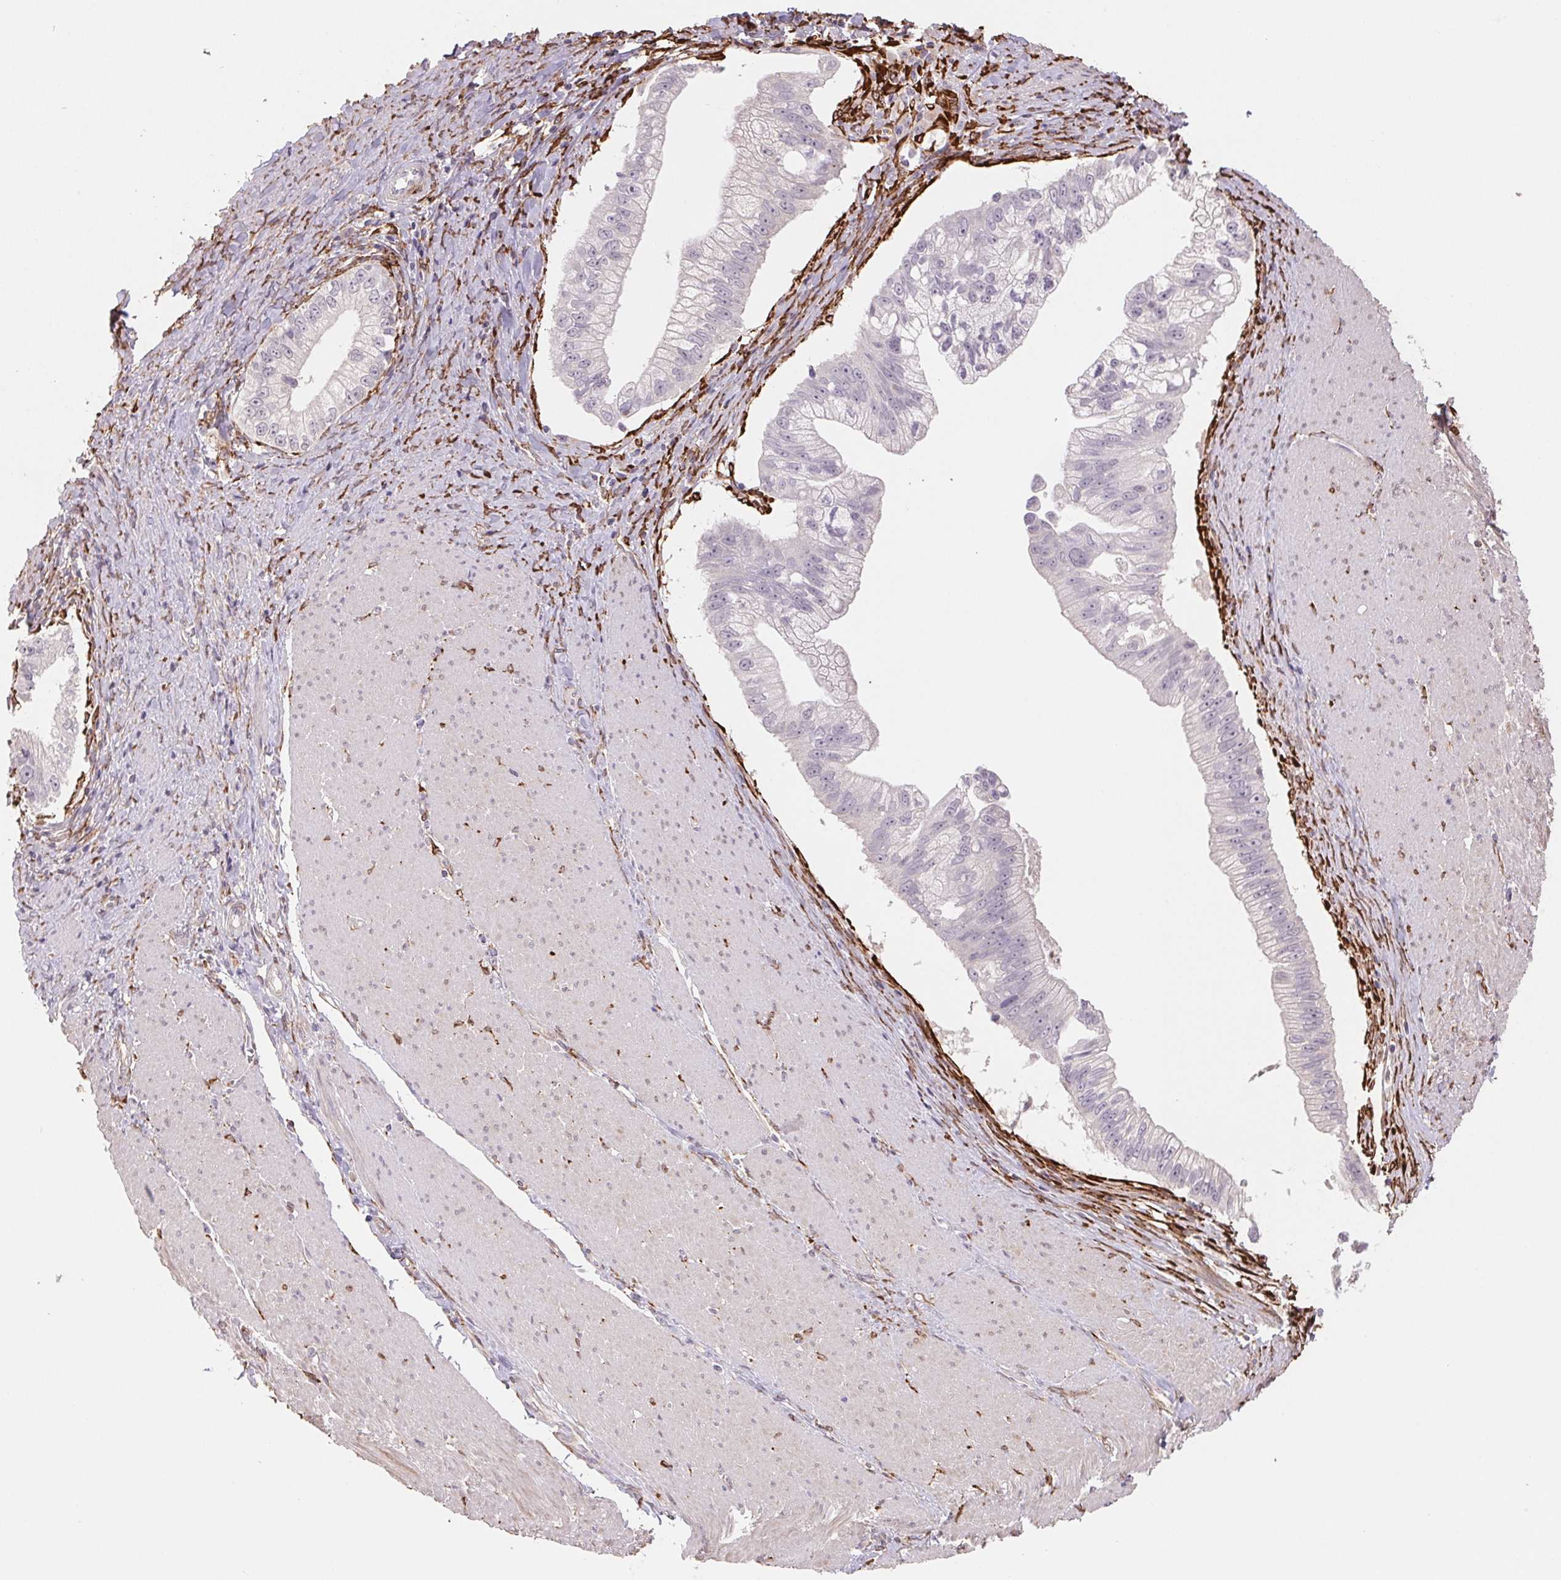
{"staining": {"intensity": "negative", "quantity": "none", "location": "none"}, "tissue": "pancreatic cancer", "cell_type": "Tumor cells", "image_type": "cancer", "snomed": [{"axis": "morphology", "description": "Adenocarcinoma, NOS"}, {"axis": "topography", "description": "Pancreas"}], "caption": "Tumor cells are negative for brown protein staining in pancreatic adenocarcinoma. Brightfield microscopy of immunohistochemistry stained with DAB (3,3'-diaminobenzidine) (brown) and hematoxylin (blue), captured at high magnification.", "gene": "FKBP10", "patient": {"sex": "male", "age": 70}}